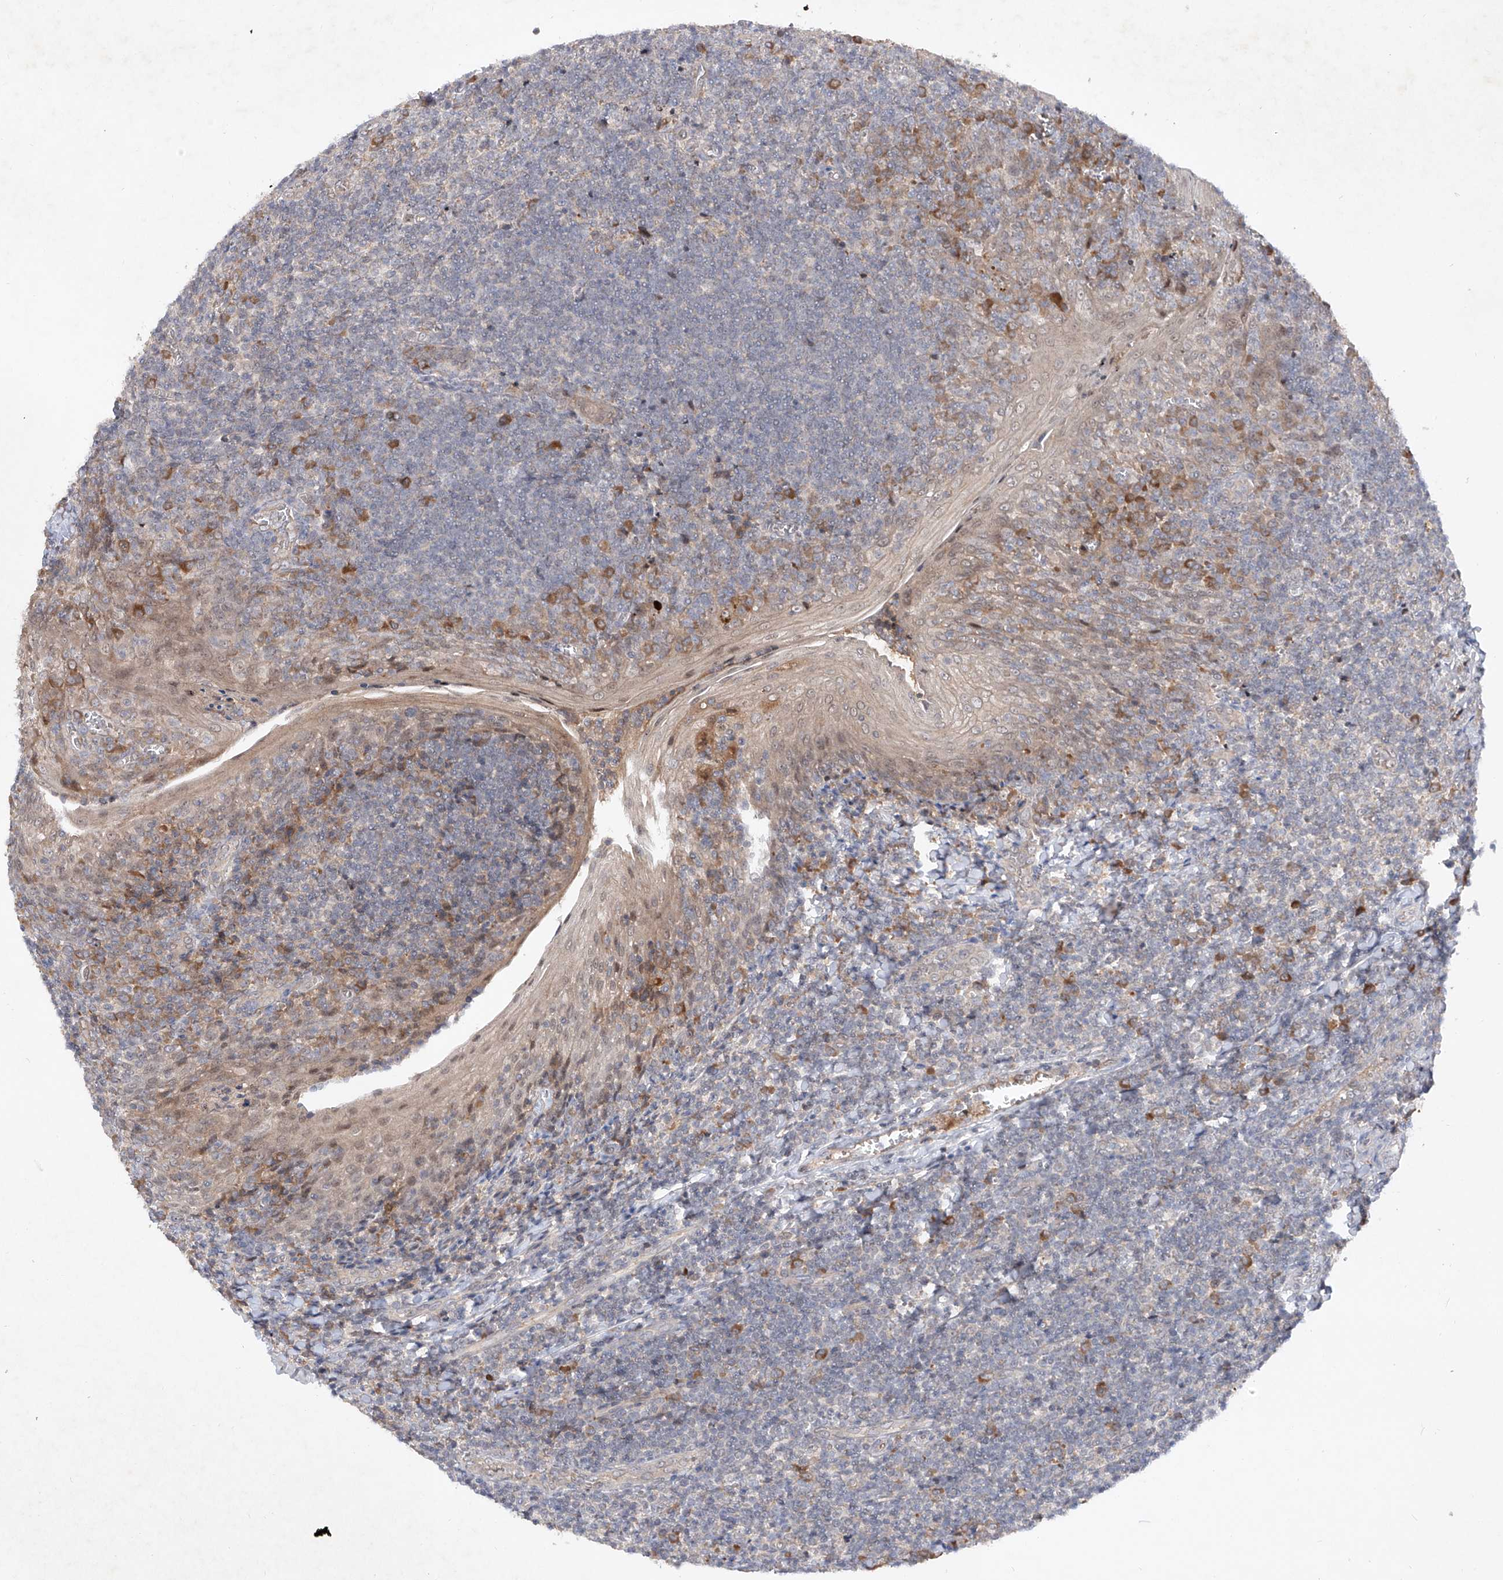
{"staining": {"intensity": "negative", "quantity": "none", "location": "none"}, "tissue": "tonsil", "cell_type": "Germinal center cells", "image_type": "normal", "snomed": [{"axis": "morphology", "description": "Normal tissue, NOS"}, {"axis": "topography", "description": "Tonsil"}], "caption": "There is no significant positivity in germinal center cells of tonsil. (IHC, brightfield microscopy, high magnification).", "gene": "FAM135A", "patient": {"sex": "male", "age": 27}}